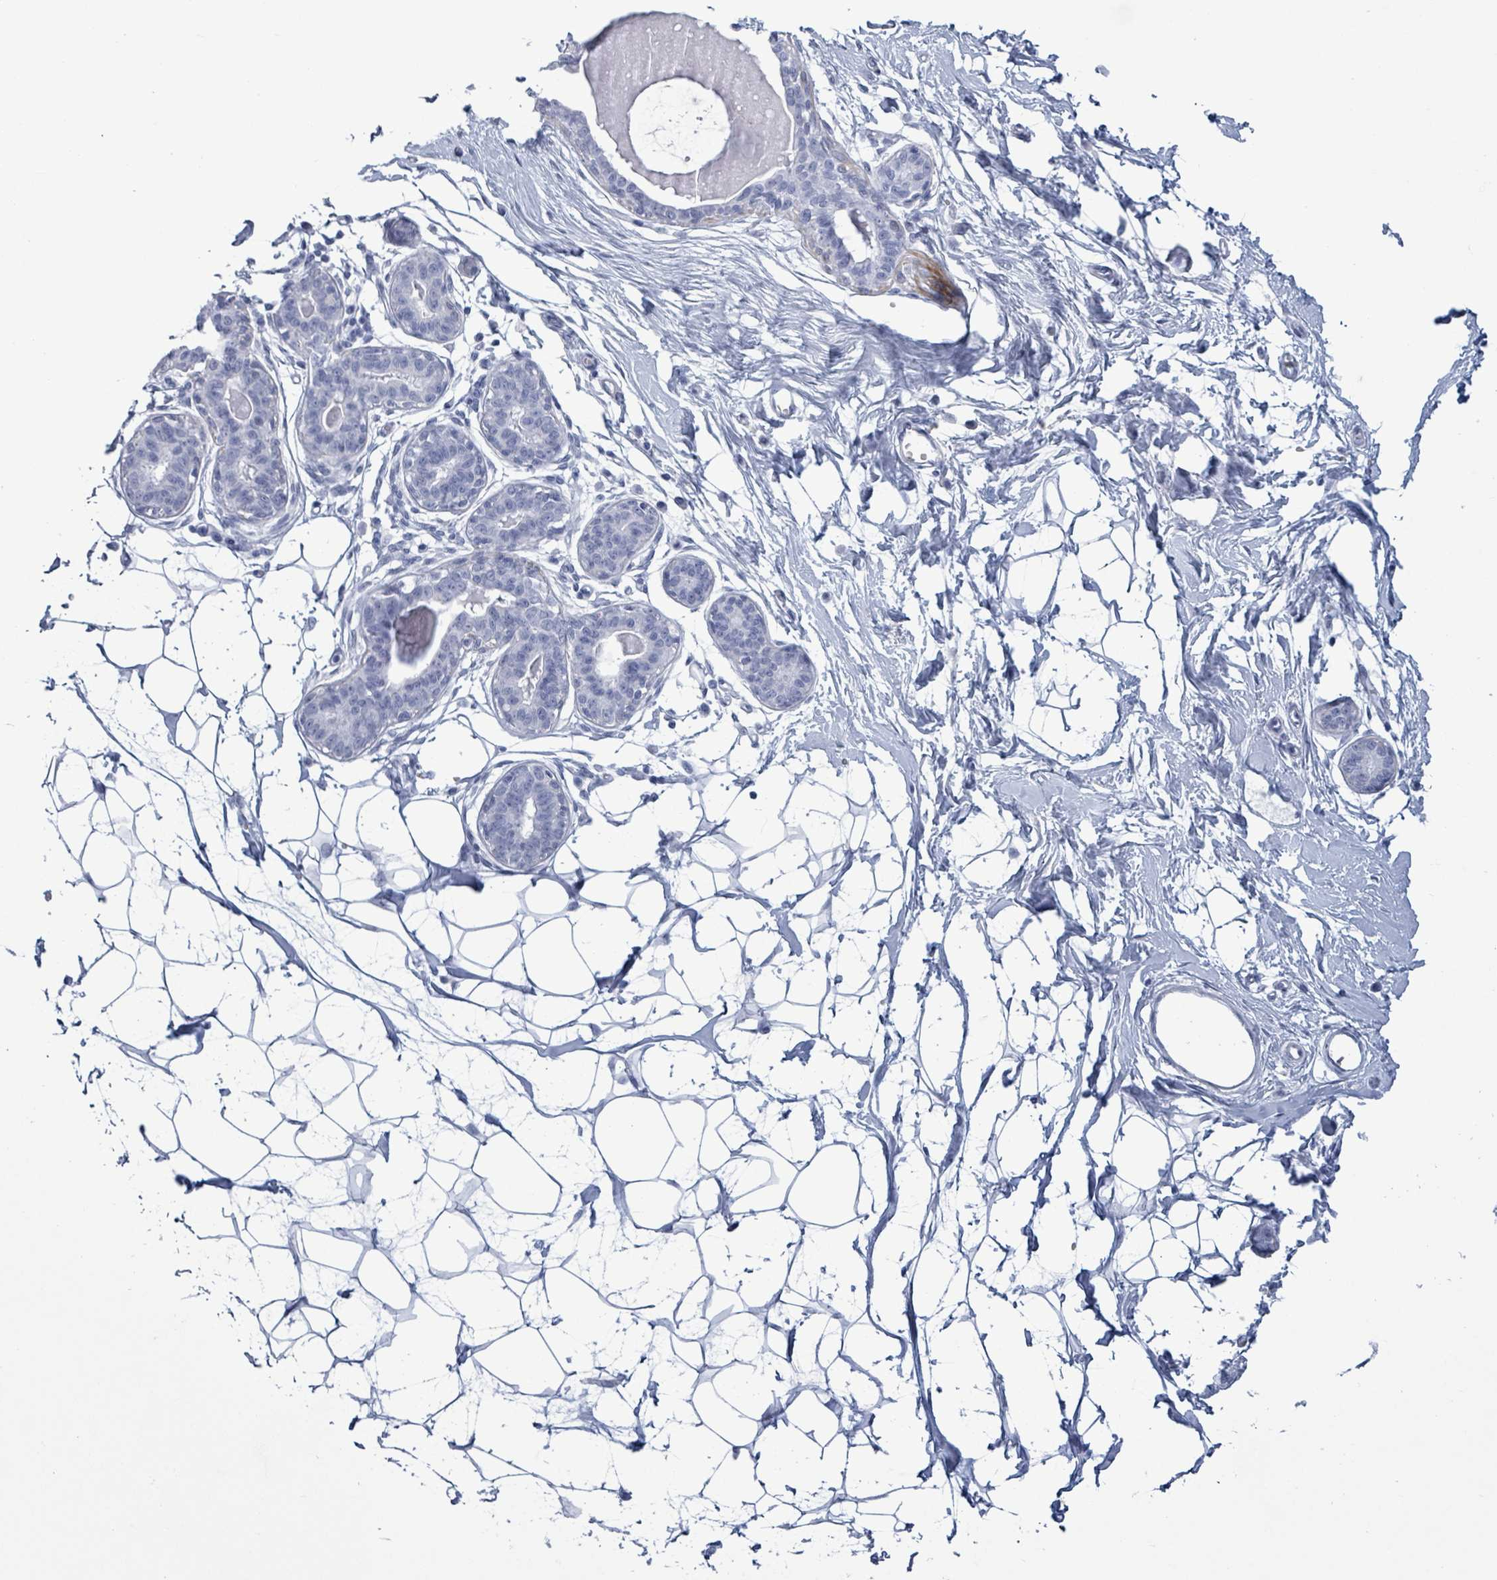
{"staining": {"intensity": "negative", "quantity": "none", "location": "none"}, "tissue": "breast", "cell_type": "Adipocytes", "image_type": "normal", "snomed": [{"axis": "morphology", "description": "Normal tissue, NOS"}, {"axis": "topography", "description": "Breast"}], "caption": "DAB immunohistochemical staining of unremarkable breast shows no significant expression in adipocytes. (DAB IHC, high magnification).", "gene": "ZNF771", "patient": {"sex": "female", "age": 45}}